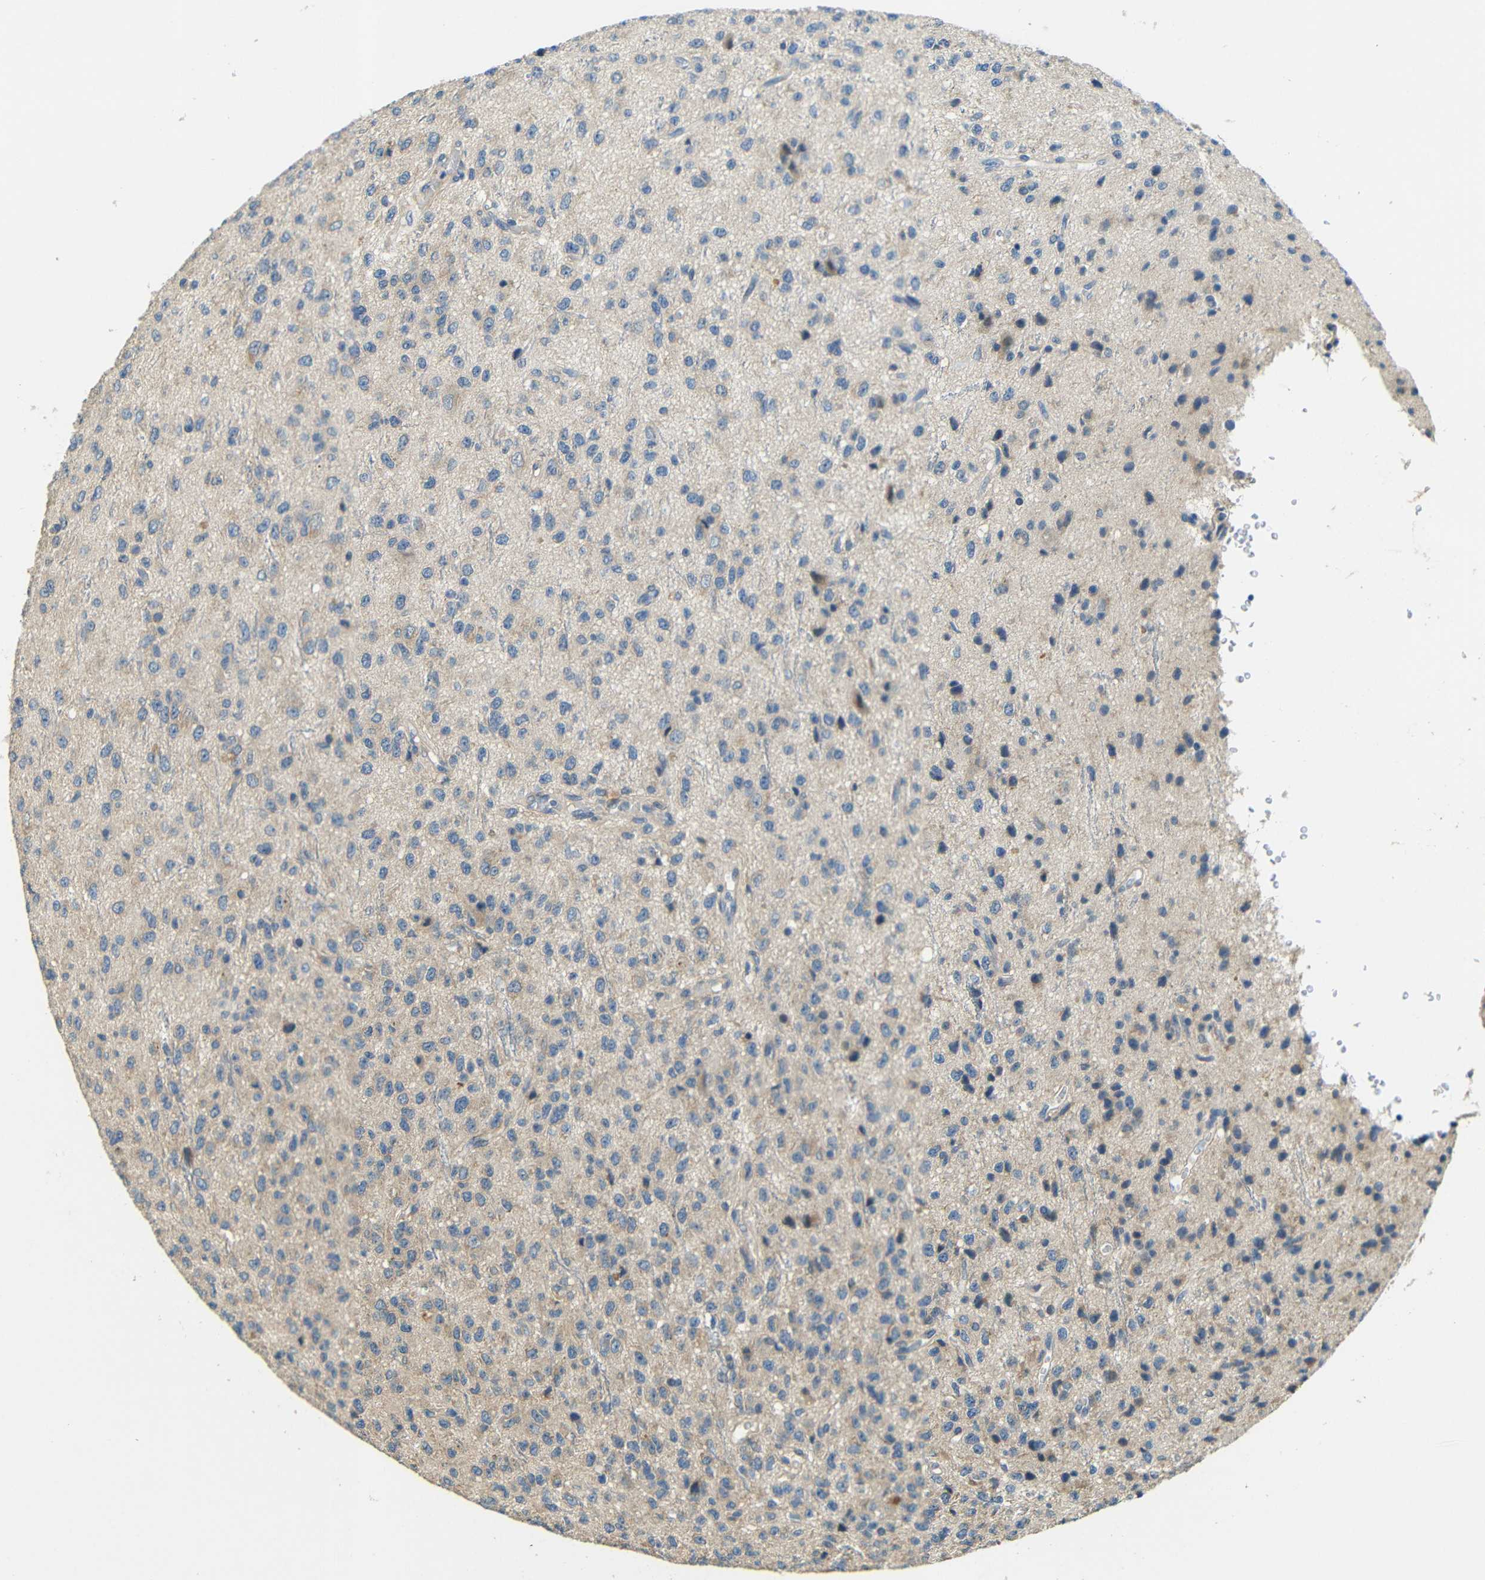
{"staining": {"intensity": "weak", "quantity": "<25%", "location": "cytoplasmic/membranous"}, "tissue": "glioma", "cell_type": "Tumor cells", "image_type": "cancer", "snomed": [{"axis": "morphology", "description": "Glioma, malignant, High grade"}, {"axis": "topography", "description": "pancreas cauda"}], "caption": "A photomicrograph of human malignant glioma (high-grade) is negative for staining in tumor cells.", "gene": "FNDC3A", "patient": {"sex": "male", "age": 60}}